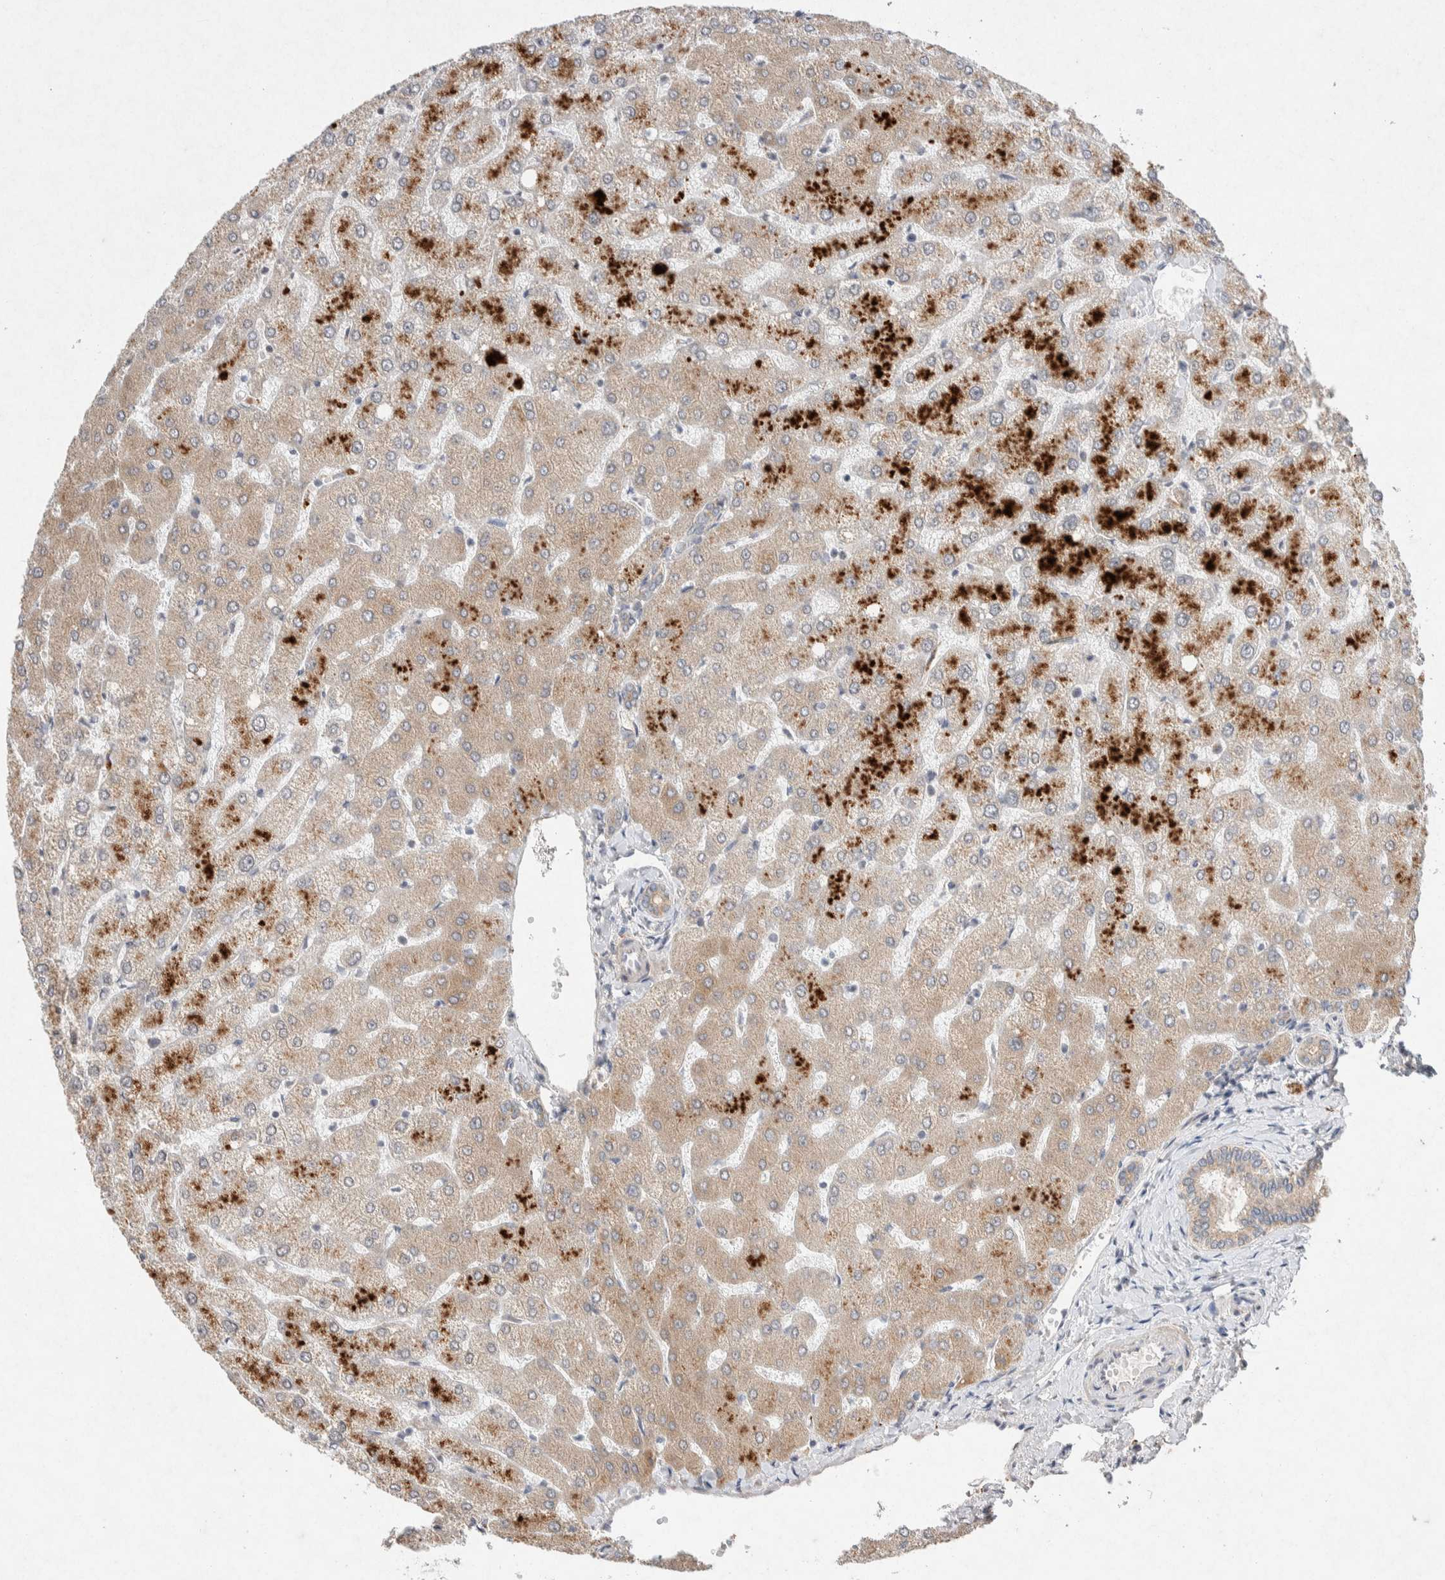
{"staining": {"intensity": "weak", "quantity": ">75%", "location": "cytoplasmic/membranous"}, "tissue": "liver", "cell_type": "Cholangiocytes", "image_type": "normal", "snomed": [{"axis": "morphology", "description": "Normal tissue, NOS"}, {"axis": "topography", "description": "Liver"}], "caption": "Brown immunohistochemical staining in unremarkable human liver reveals weak cytoplasmic/membranous positivity in approximately >75% of cholangiocytes.", "gene": "CMTM4", "patient": {"sex": "female", "age": 54}}